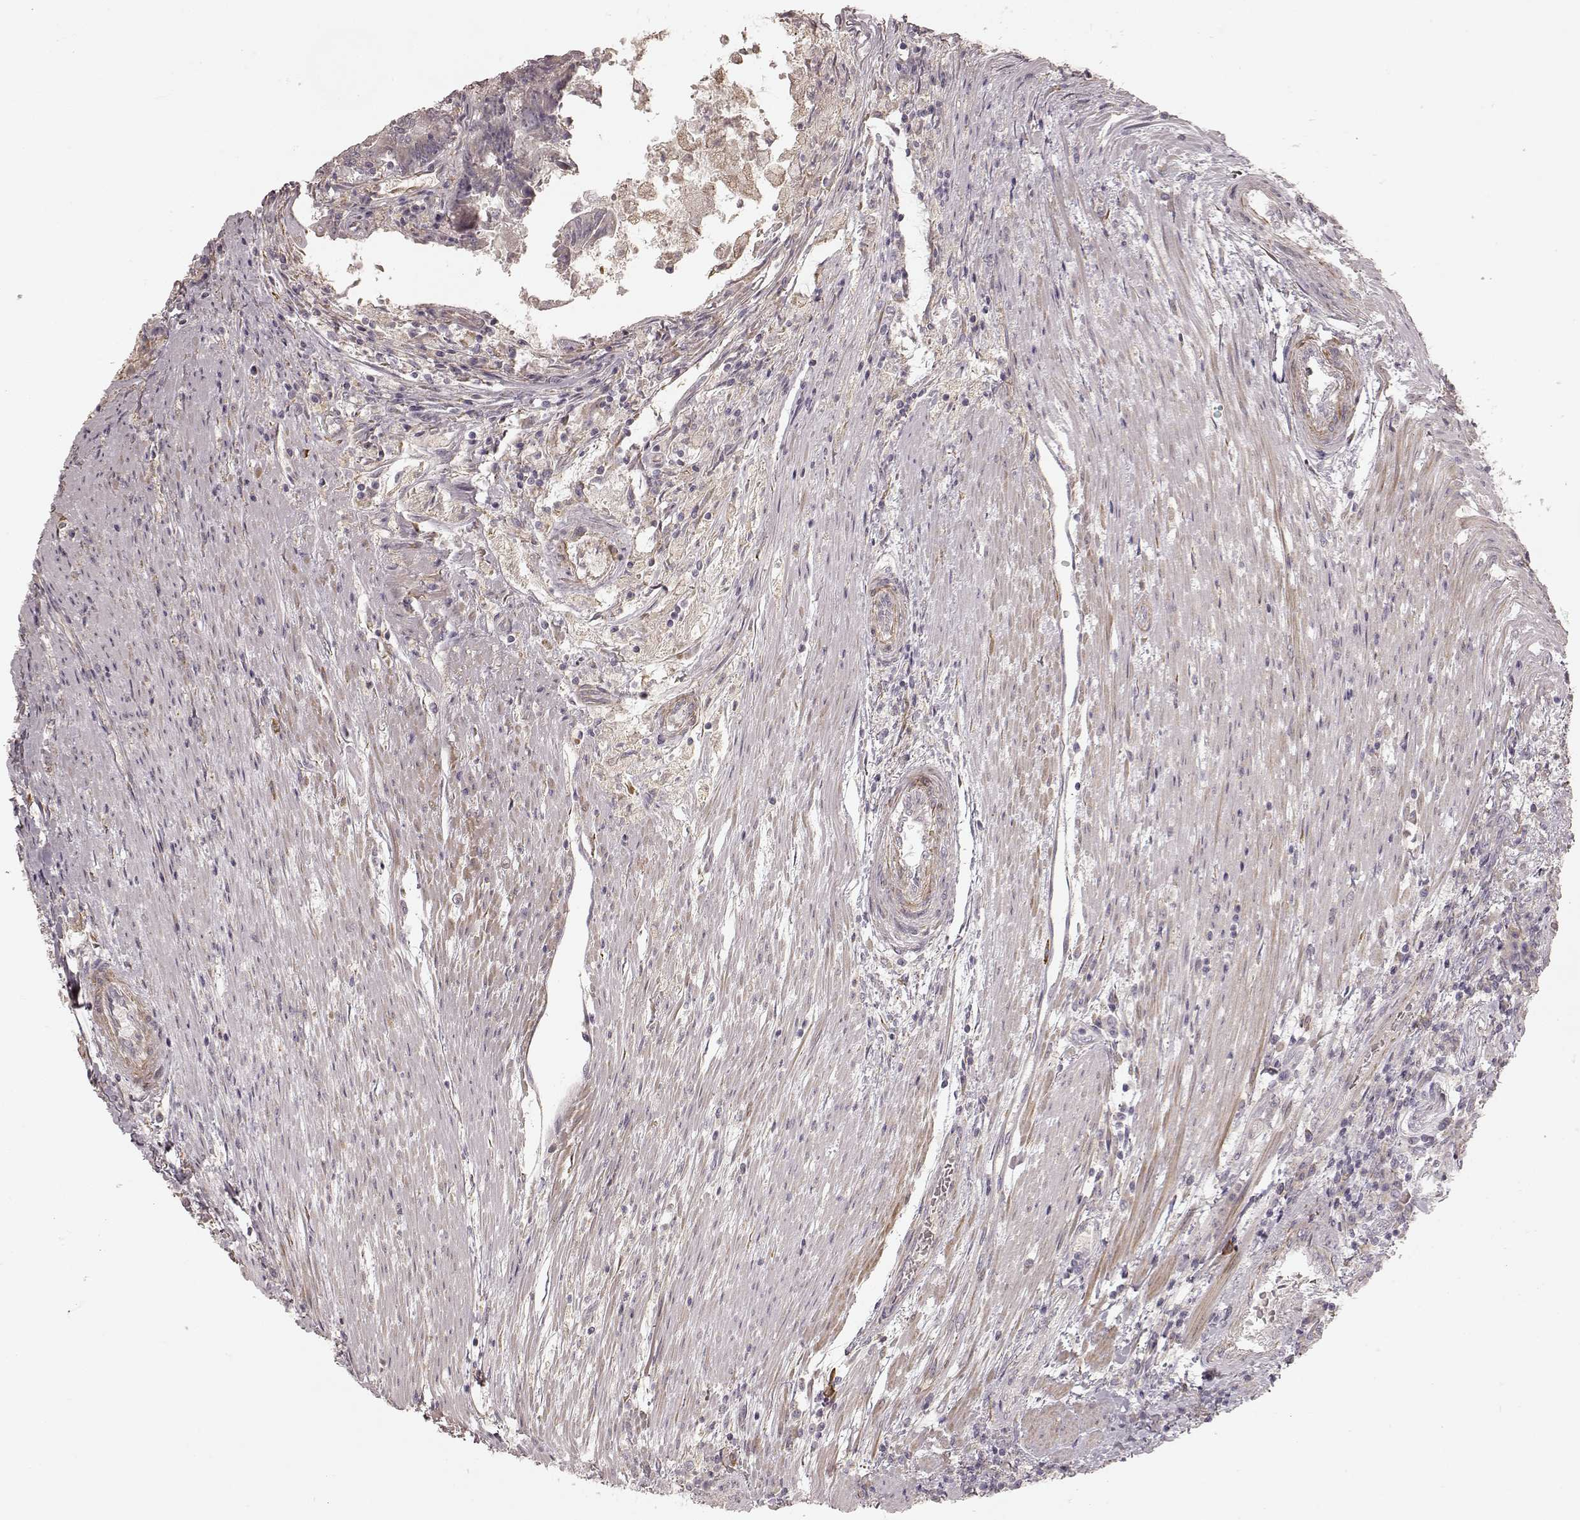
{"staining": {"intensity": "negative", "quantity": "none", "location": "none"}, "tissue": "colorectal cancer", "cell_type": "Tumor cells", "image_type": "cancer", "snomed": [{"axis": "morphology", "description": "Adenocarcinoma, NOS"}, {"axis": "topography", "description": "Colon"}], "caption": "Tumor cells show no significant protein positivity in colorectal adenocarcinoma.", "gene": "KCNJ9", "patient": {"sex": "female", "age": 70}}